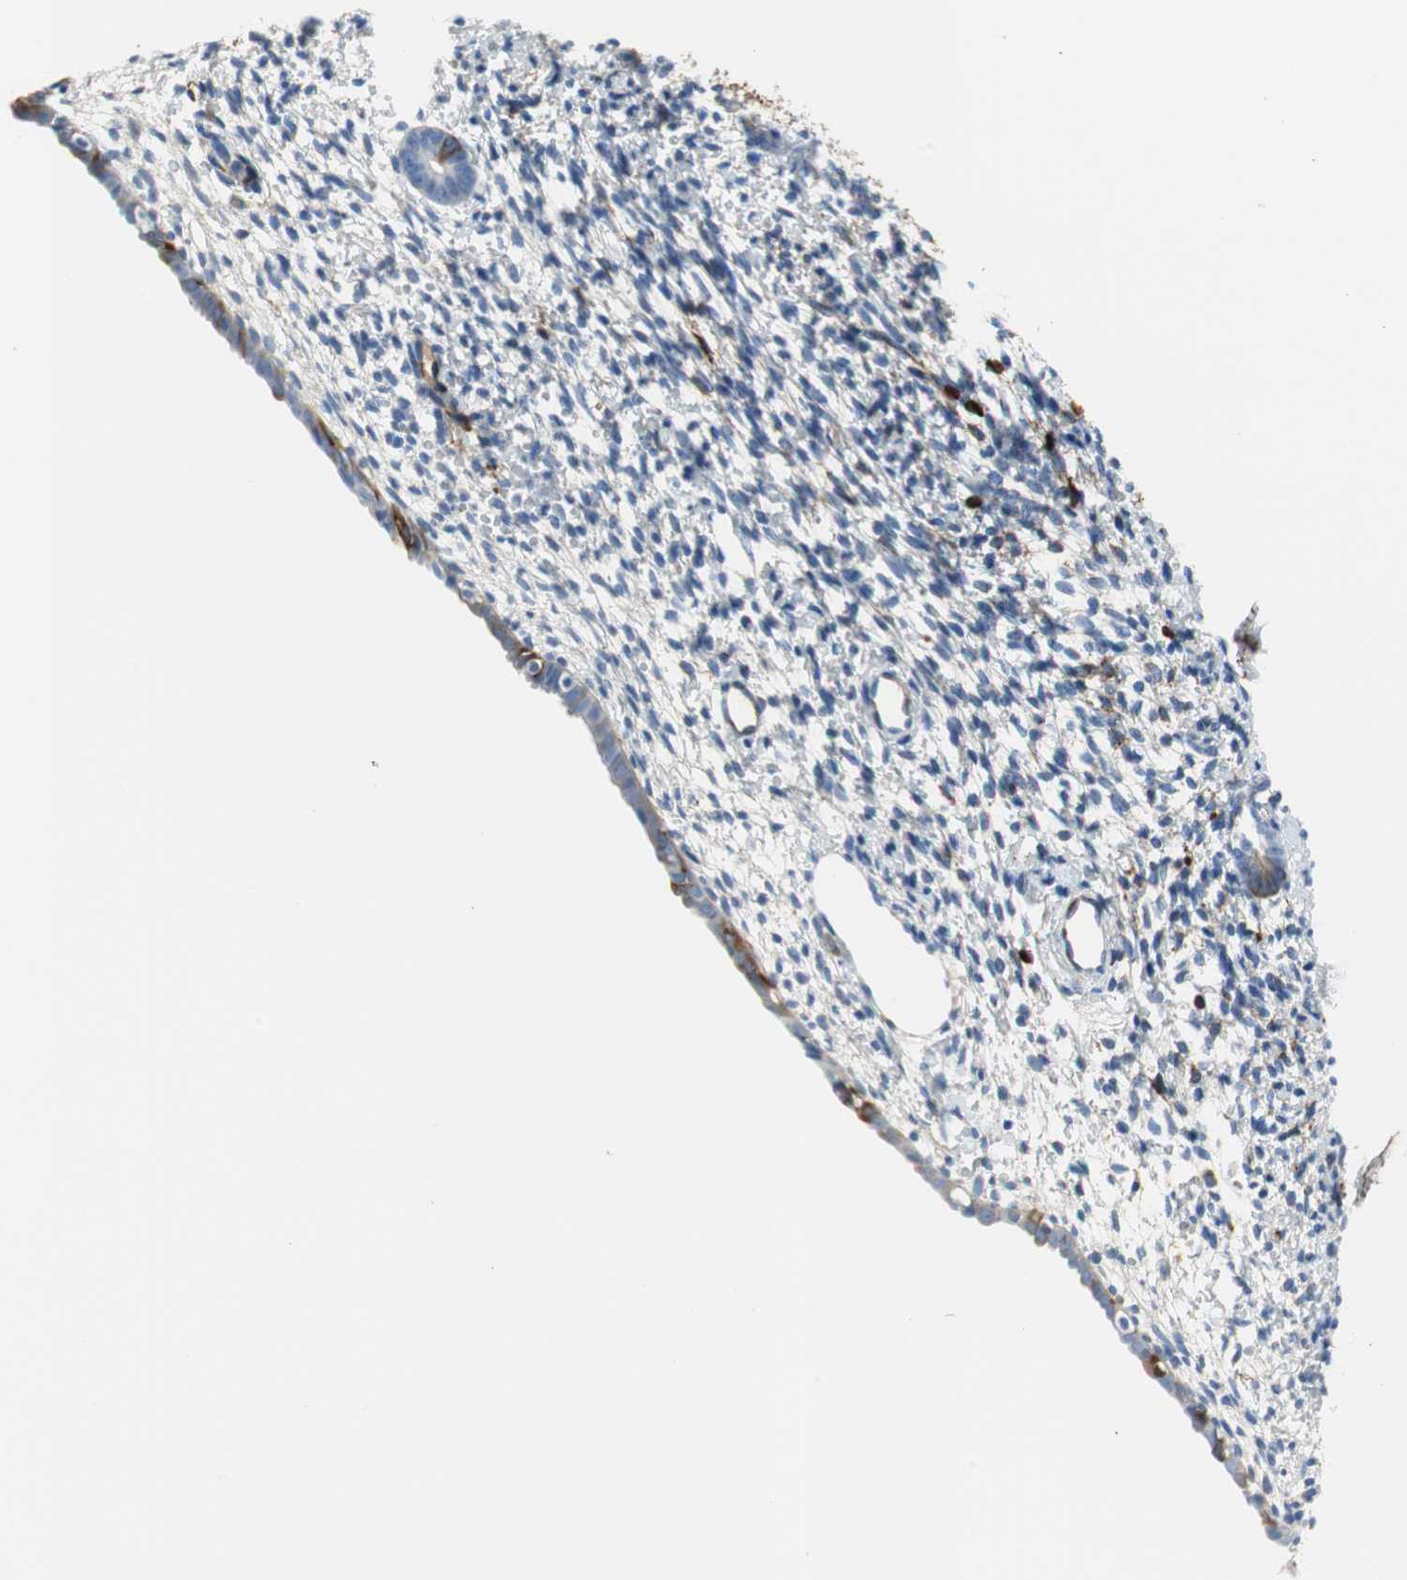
{"staining": {"intensity": "moderate", "quantity": "<25%", "location": "cytoplasmic/membranous,nuclear"}, "tissue": "endometrium", "cell_type": "Cells in endometrial stroma", "image_type": "normal", "snomed": [{"axis": "morphology", "description": "Normal tissue, NOS"}, {"axis": "topography", "description": "Endometrium"}], "caption": "Immunohistochemistry (IHC) of benign endometrium demonstrates low levels of moderate cytoplasmic/membranous,nuclear positivity in about <25% of cells in endometrial stroma.", "gene": "APCS", "patient": {"sex": "female", "age": 71}}